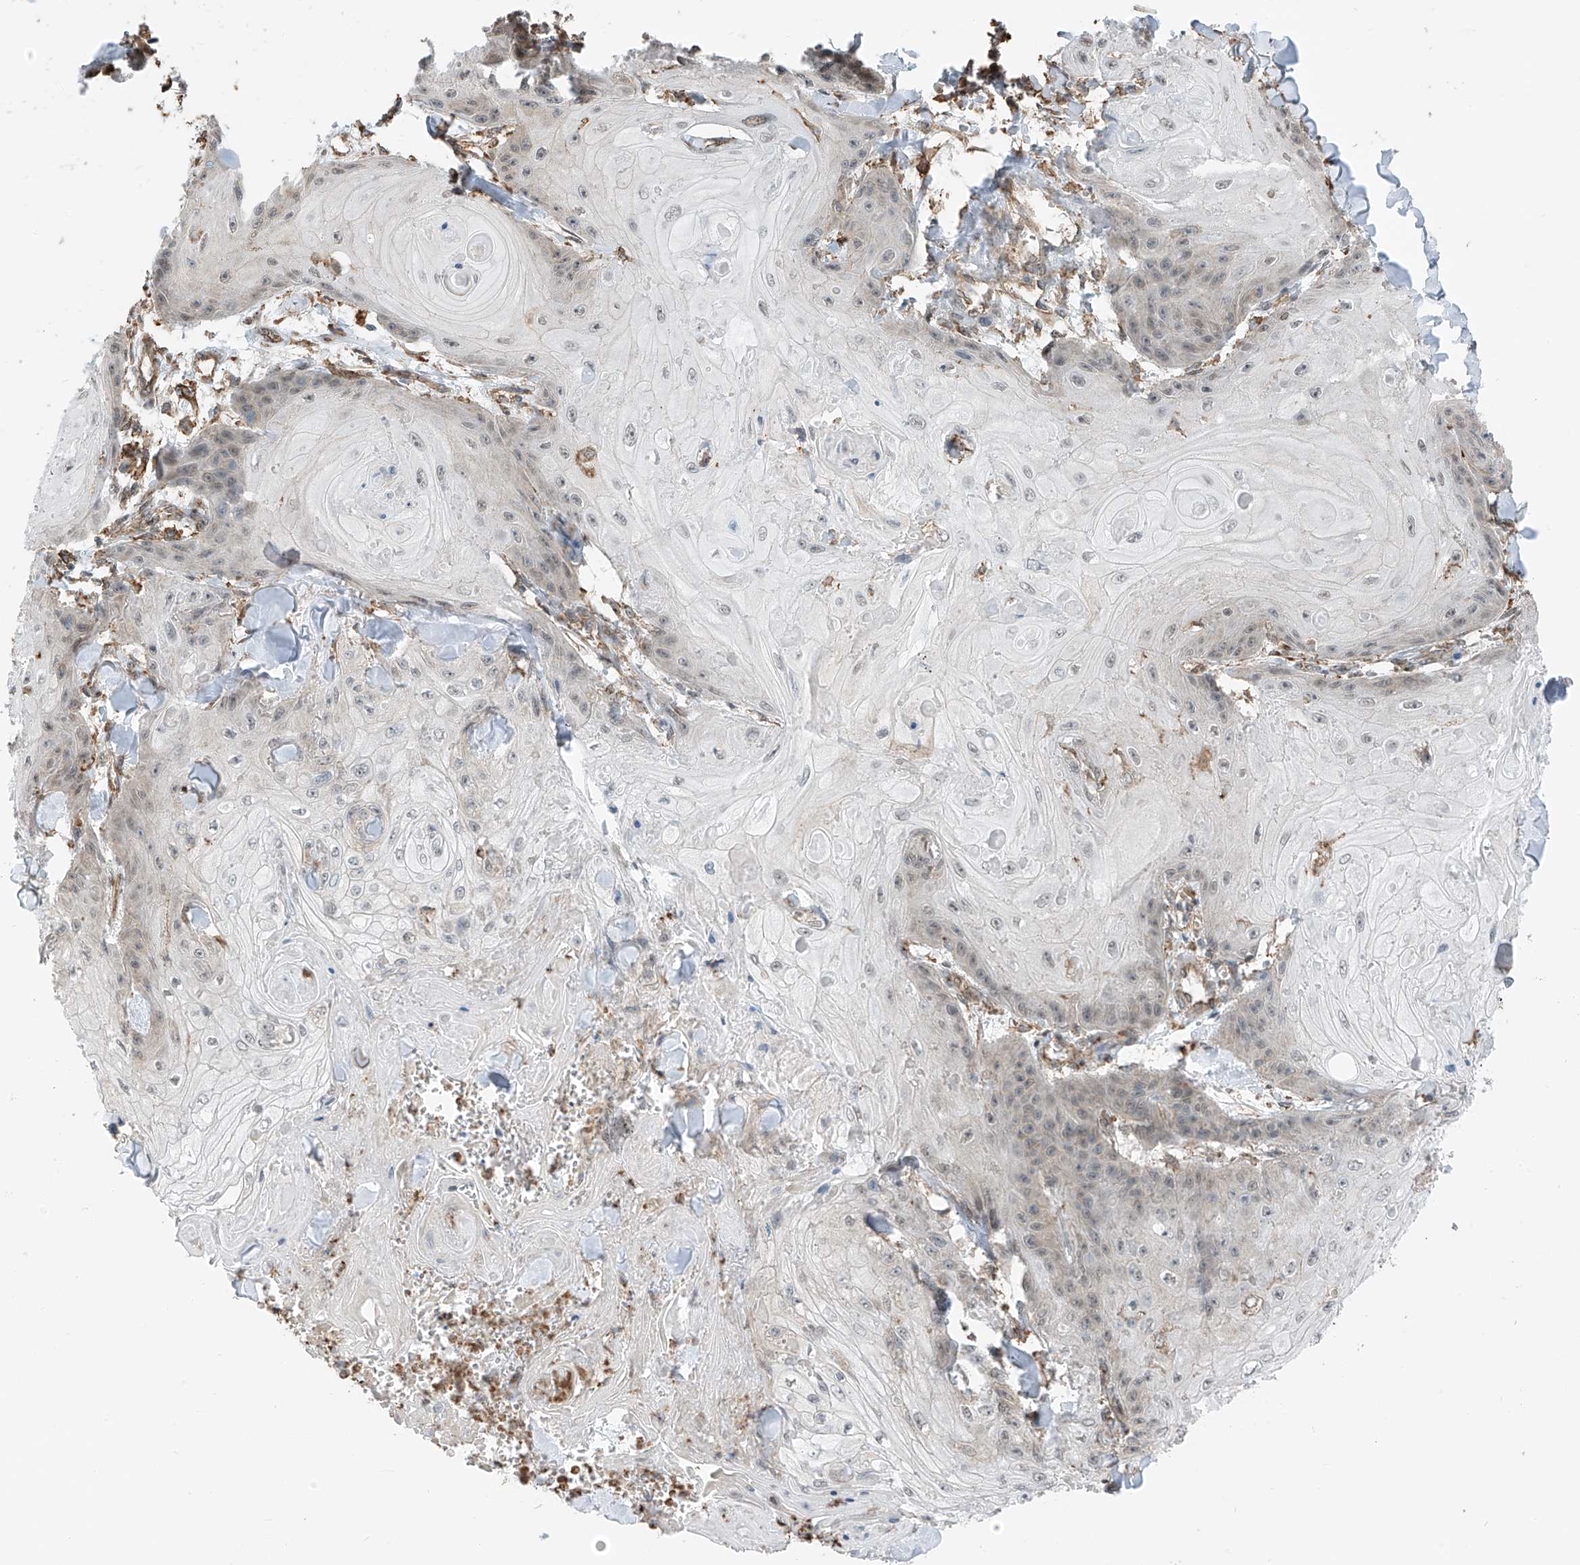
{"staining": {"intensity": "weak", "quantity": "<25%", "location": "cytoplasmic/membranous"}, "tissue": "skin cancer", "cell_type": "Tumor cells", "image_type": "cancer", "snomed": [{"axis": "morphology", "description": "Squamous cell carcinoma, NOS"}, {"axis": "topography", "description": "Skin"}], "caption": "DAB (3,3'-diaminobenzidine) immunohistochemical staining of skin squamous cell carcinoma reveals no significant staining in tumor cells.", "gene": "ZNF189", "patient": {"sex": "male", "age": 74}}